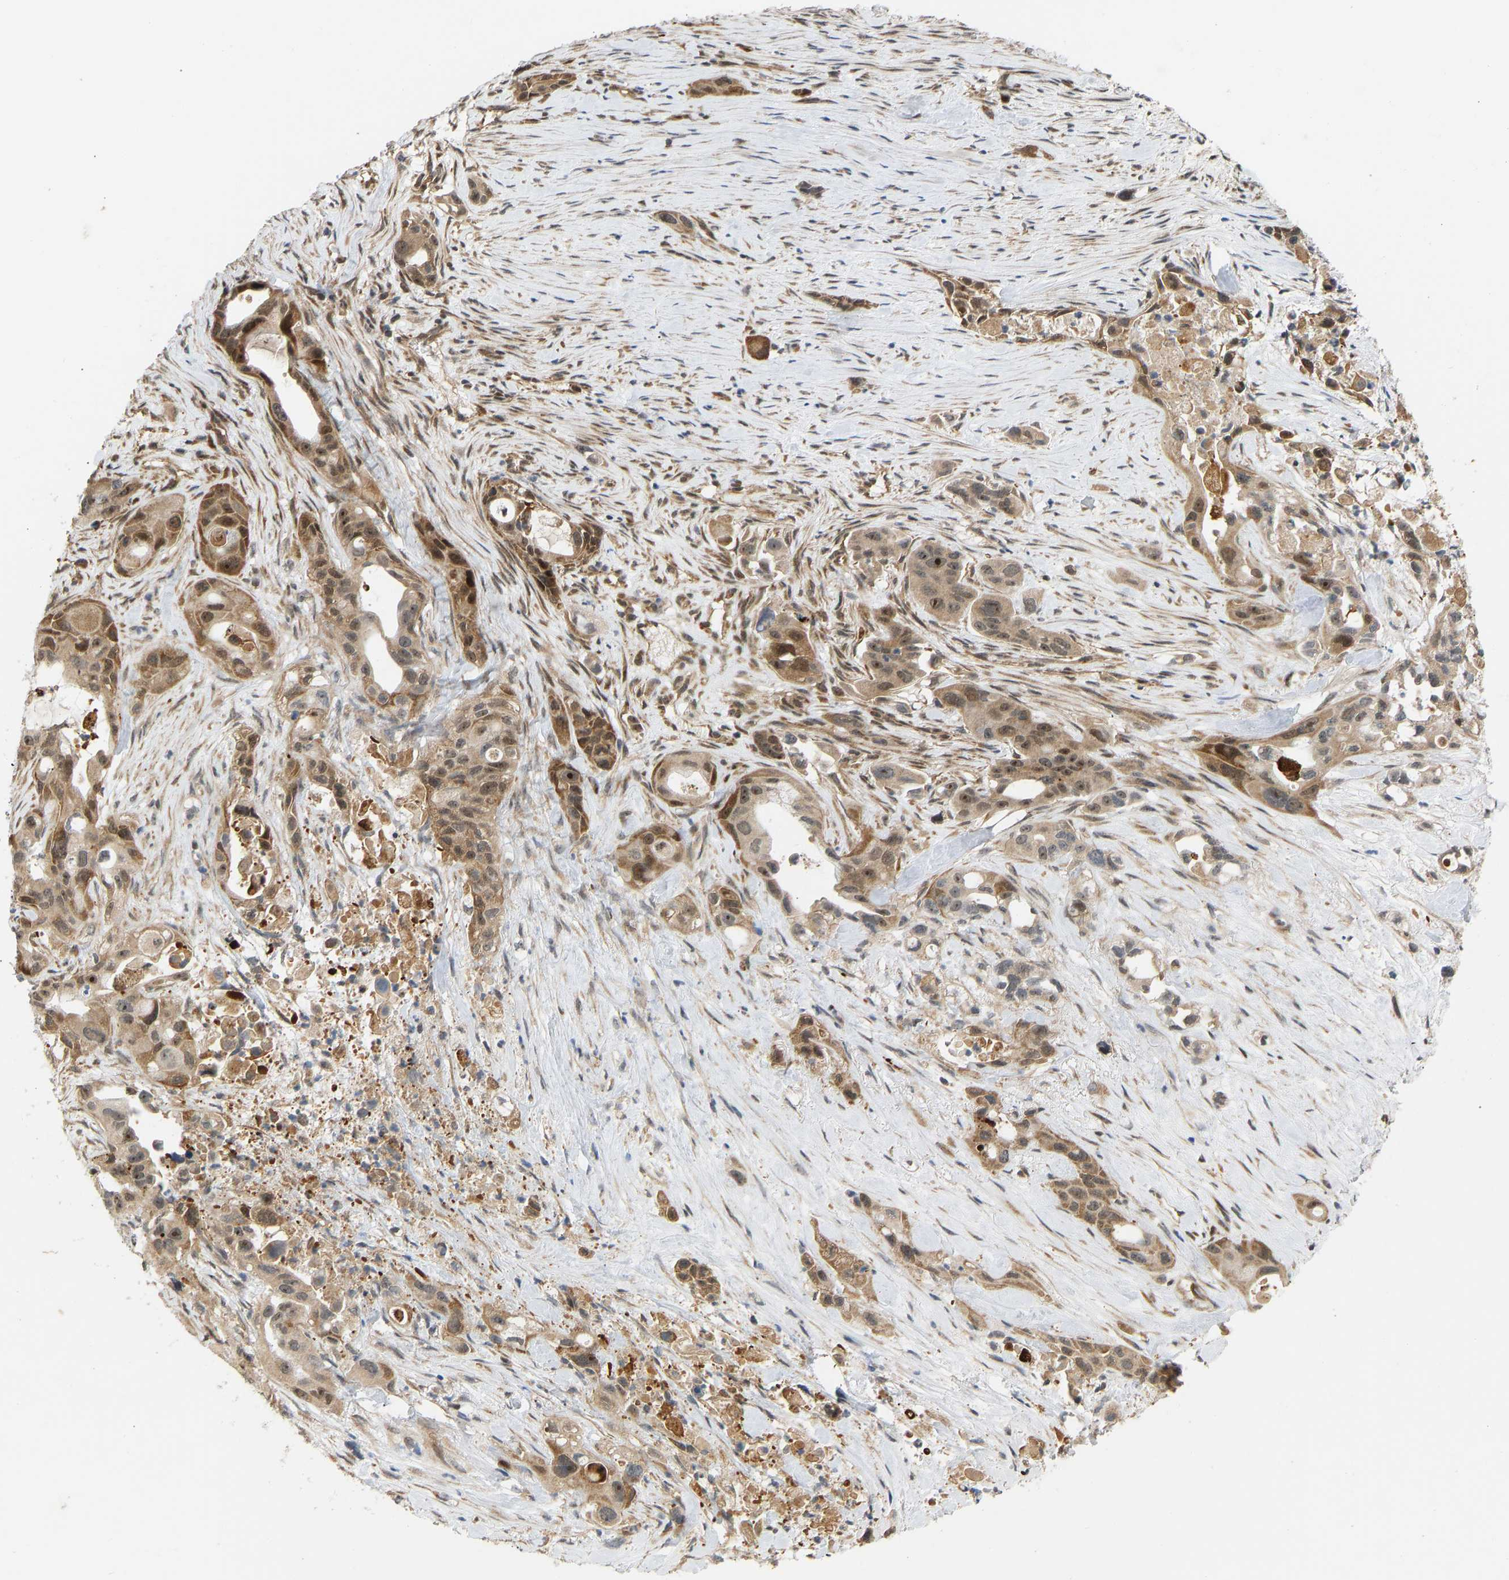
{"staining": {"intensity": "moderate", "quantity": ">75%", "location": "cytoplasmic/membranous,nuclear"}, "tissue": "pancreatic cancer", "cell_type": "Tumor cells", "image_type": "cancer", "snomed": [{"axis": "morphology", "description": "Adenocarcinoma, NOS"}, {"axis": "topography", "description": "Pancreas"}], "caption": "IHC micrograph of human adenocarcinoma (pancreatic) stained for a protein (brown), which reveals medium levels of moderate cytoplasmic/membranous and nuclear expression in about >75% of tumor cells.", "gene": "BAG1", "patient": {"sex": "male", "age": 53}}